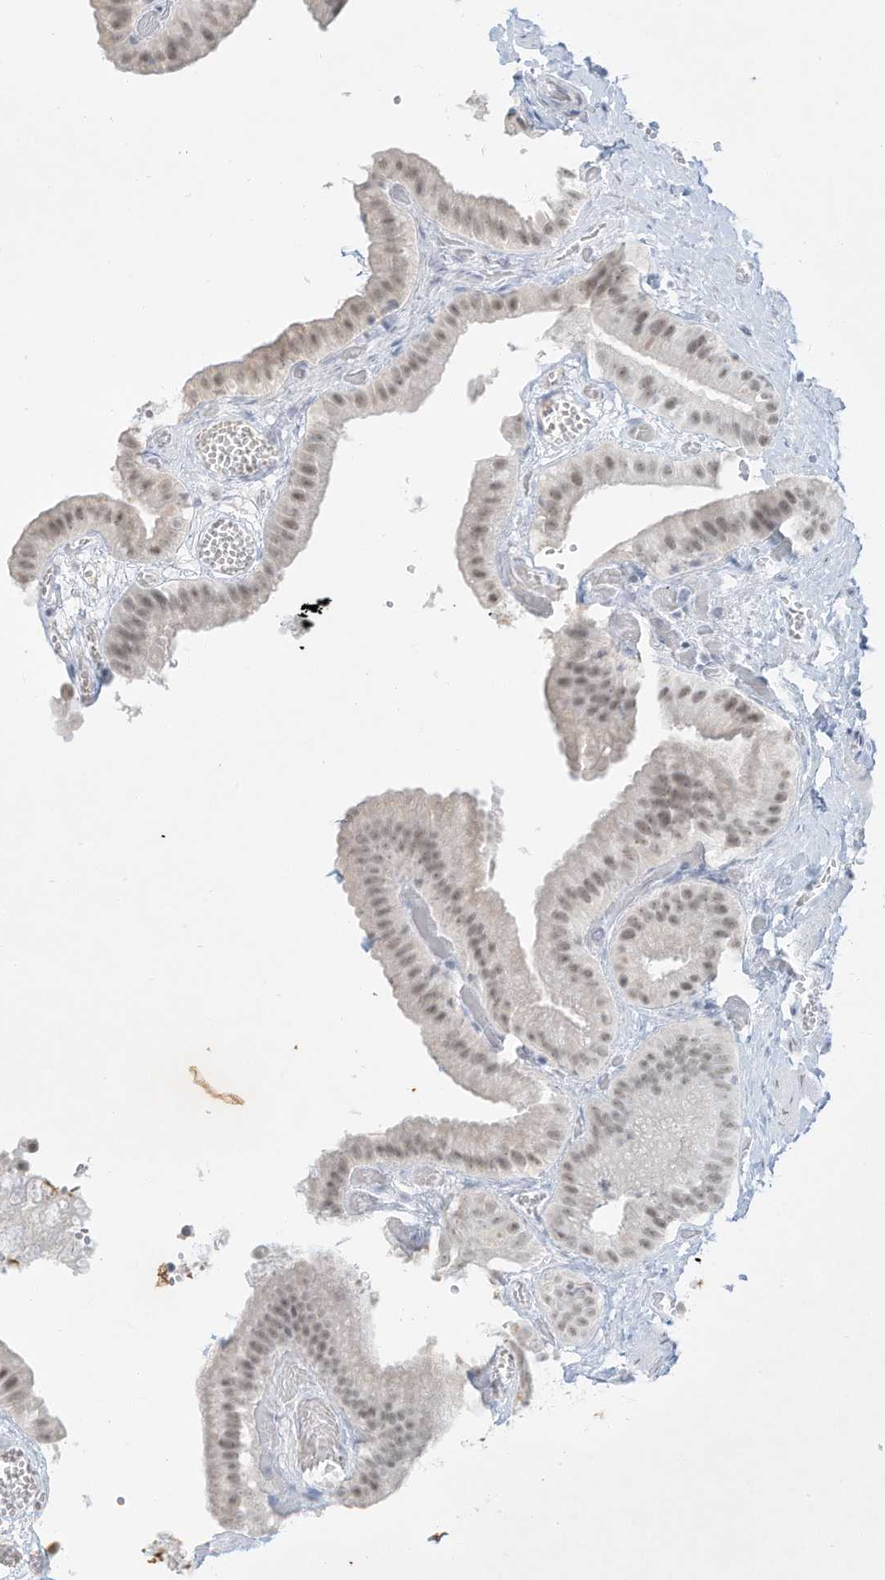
{"staining": {"intensity": "weak", "quantity": "25%-75%", "location": "nuclear"}, "tissue": "gallbladder", "cell_type": "Glandular cells", "image_type": "normal", "snomed": [{"axis": "morphology", "description": "Normal tissue, NOS"}, {"axis": "topography", "description": "Gallbladder"}], "caption": "Human gallbladder stained with a brown dye exhibits weak nuclear positive expression in about 25%-75% of glandular cells.", "gene": "PGC", "patient": {"sex": "female", "age": 64}}